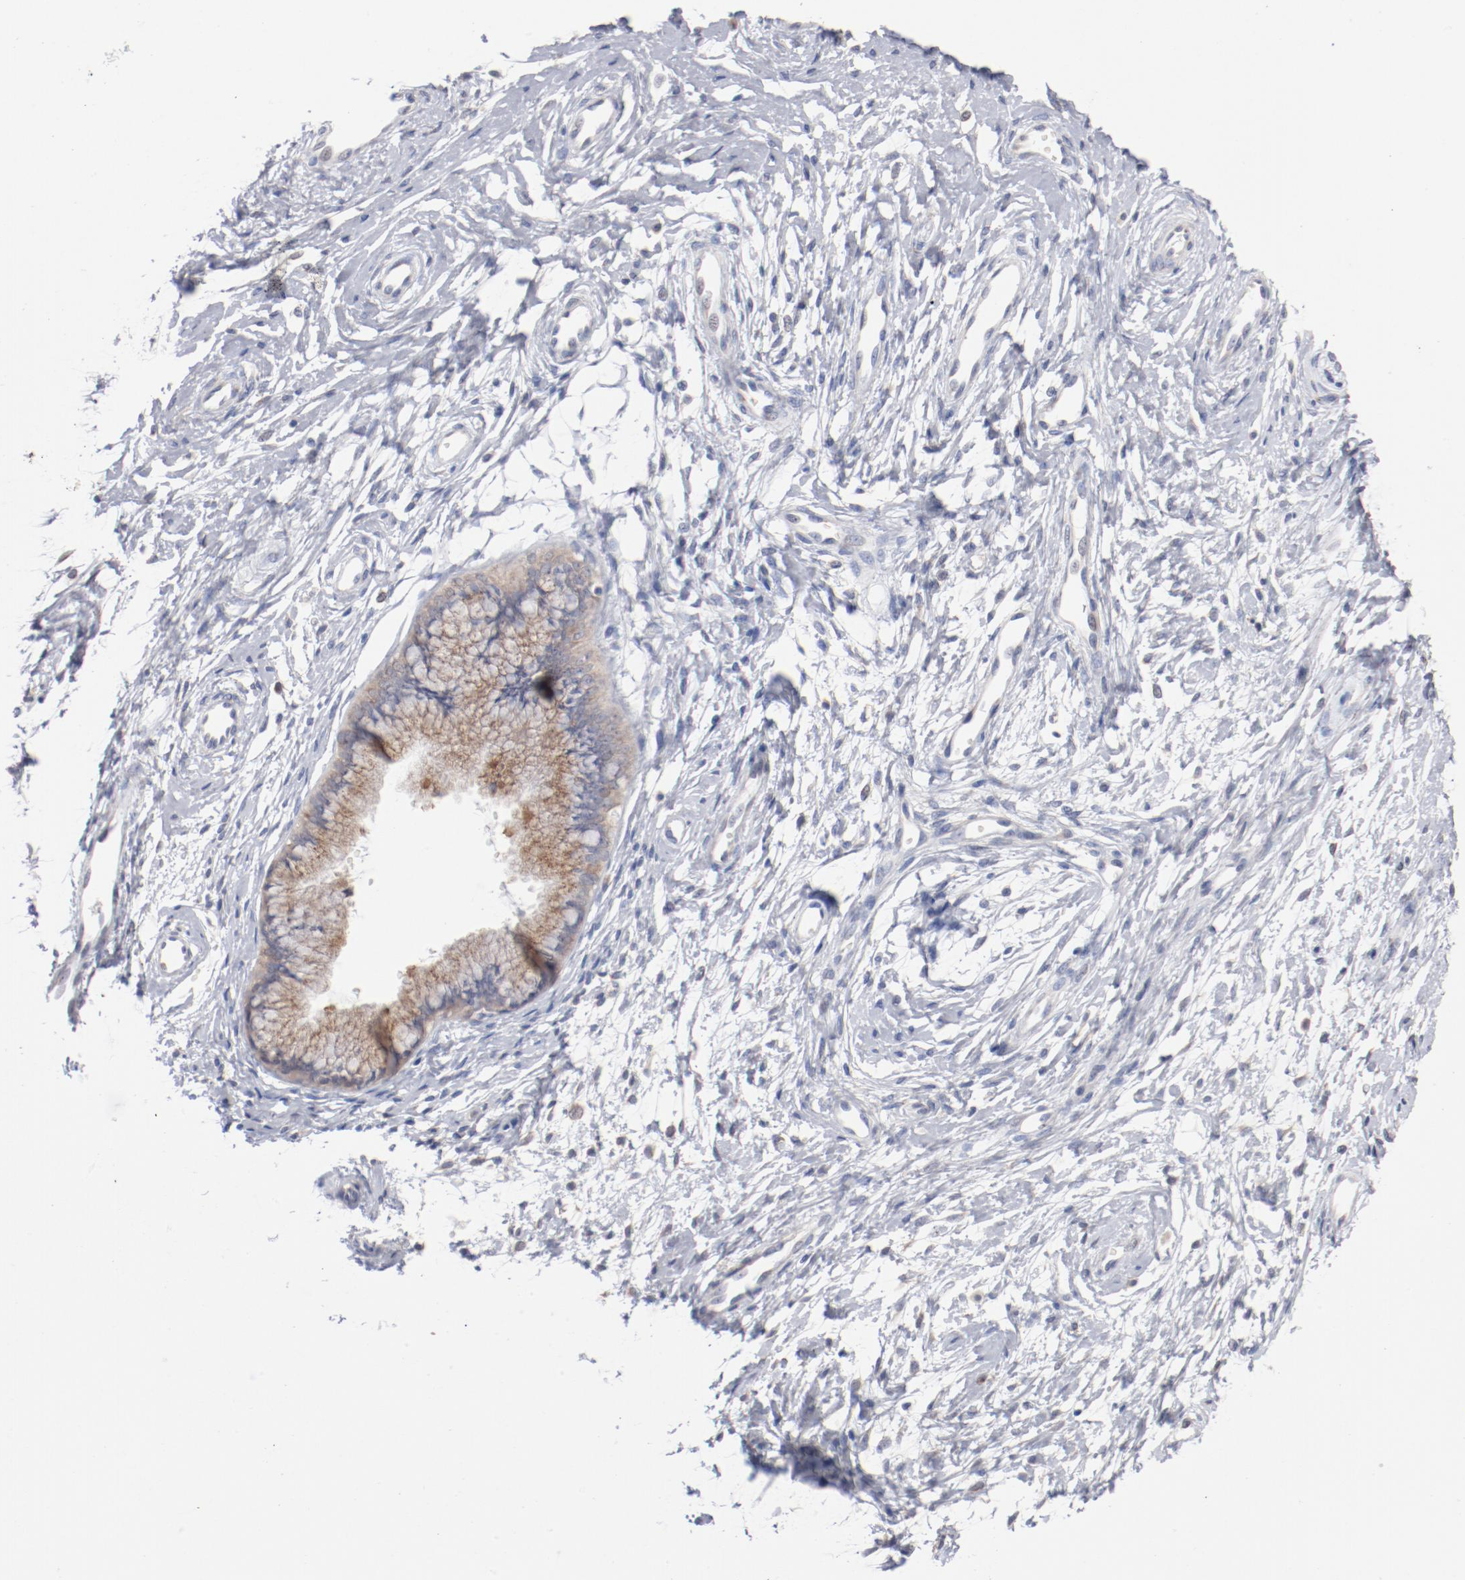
{"staining": {"intensity": "moderate", "quantity": ">75%", "location": "cytoplasmic/membranous"}, "tissue": "cervix", "cell_type": "Glandular cells", "image_type": "normal", "snomed": [{"axis": "morphology", "description": "Normal tissue, NOS"}, {"axis": "topography", "description": "Cervix"}], "caption": "This micrograph exhibits unremarkable cervix stained with immunohistochemistry (IHC) to label a protein in brown. The cytoplasmic/membranous of glandular cells show moderate positivity for the protein. Nuclei are counter-stained blue.", "gene": "AK7", "patient": {"sex": "female", "age": 39}}